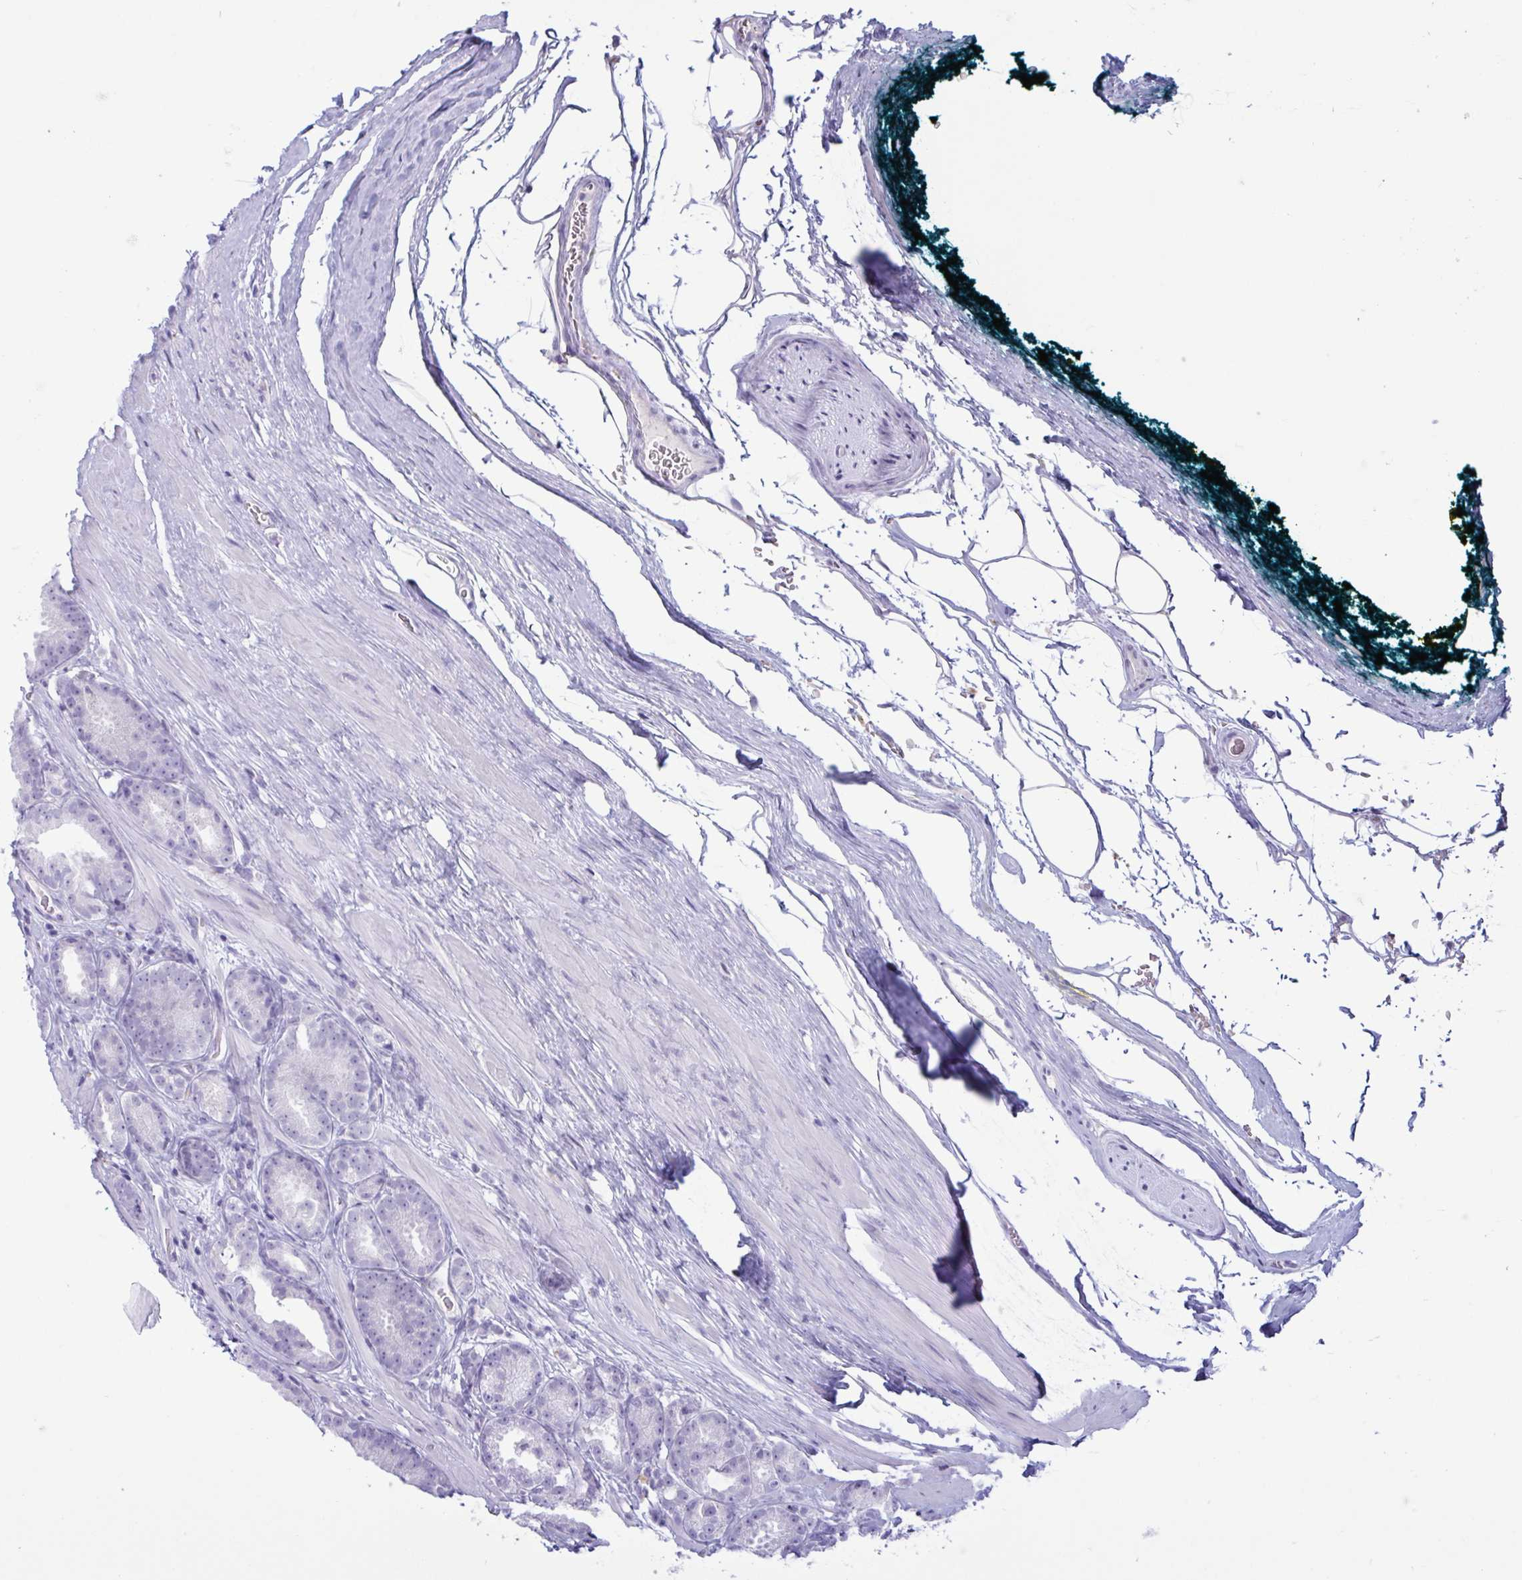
{"staining": {"intensity": "negative", "quantity": "none", "location": "none"}, "tissue": "prostate cancer", "cell_type": "Tumor cells", "image_type": "cancer", "snomed": [{"axis": "morphology", "description": "Adenocarcinoma, Low grade"}, {"axis": "topography", "description": "Prostate"}], "caption": "High magnification brightfield microscopy of prostate cancer stained with DAB (brown) and counterstained with hematoxylin (blue): tumor cells show no significant positivity.", "gene": "XCL1", "patient": {"sex": "male", "age": 61}}